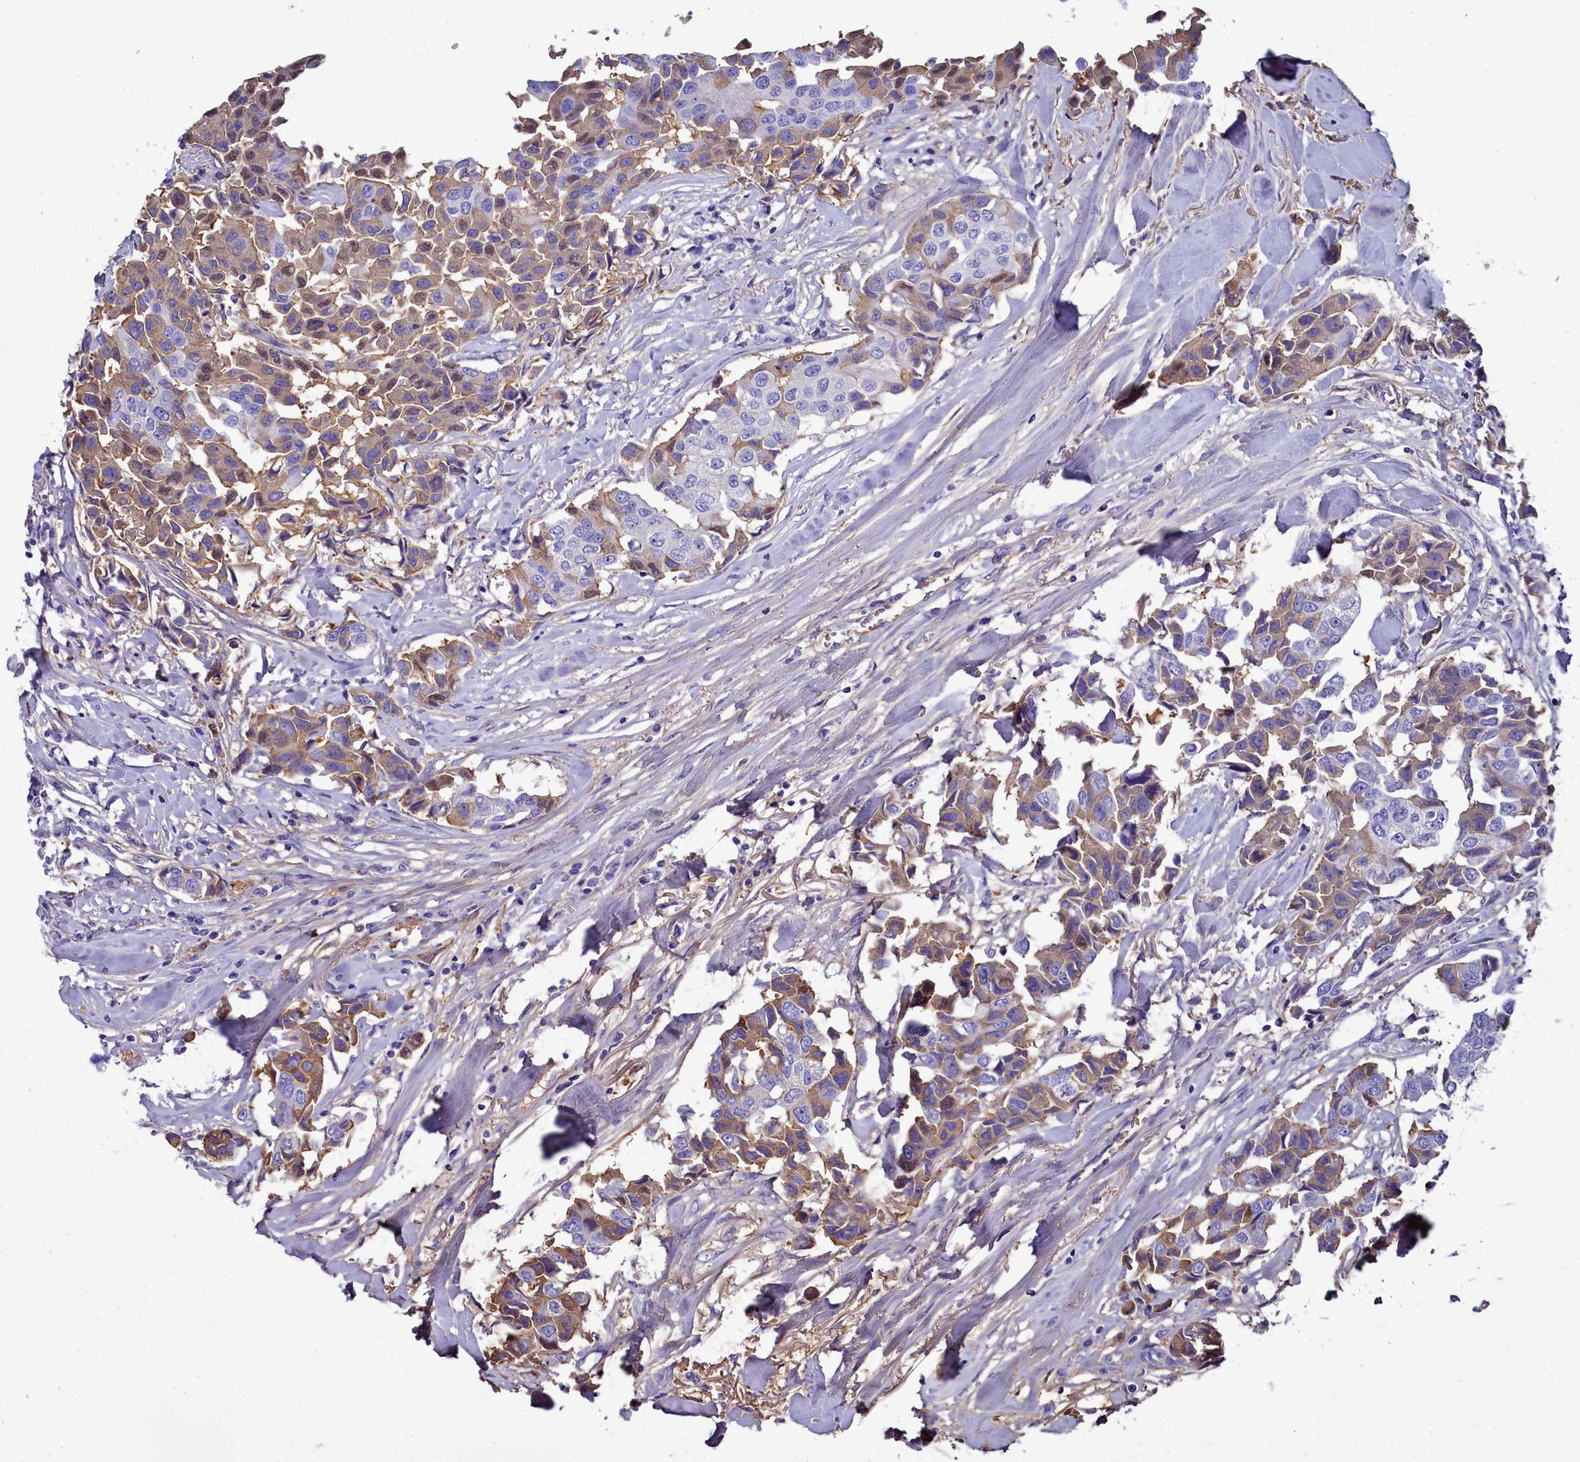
{"staining": {"intensity": "moderate", "quantity": "25%-75%", "location": "cytoplasmic/membranous,nuclear"}, "tissue": "breast cancer", "cell_type": "Tumor cells", "image_type": "cancer", "snomed": [{"axis": "morphology", "description": "Duct carcinoma"}, {"axis": "topography", "description": "Breast"}], "caption": "Breast cancer (infiltrating ductal carcinoma) stained with a brown dye reveals moderate cytoplasmic/membranous and nuclear positive expression in about 25%-75% of tumor cells.", "gene": "H1-7", "patient": {"sex": "female", "age": 80}}